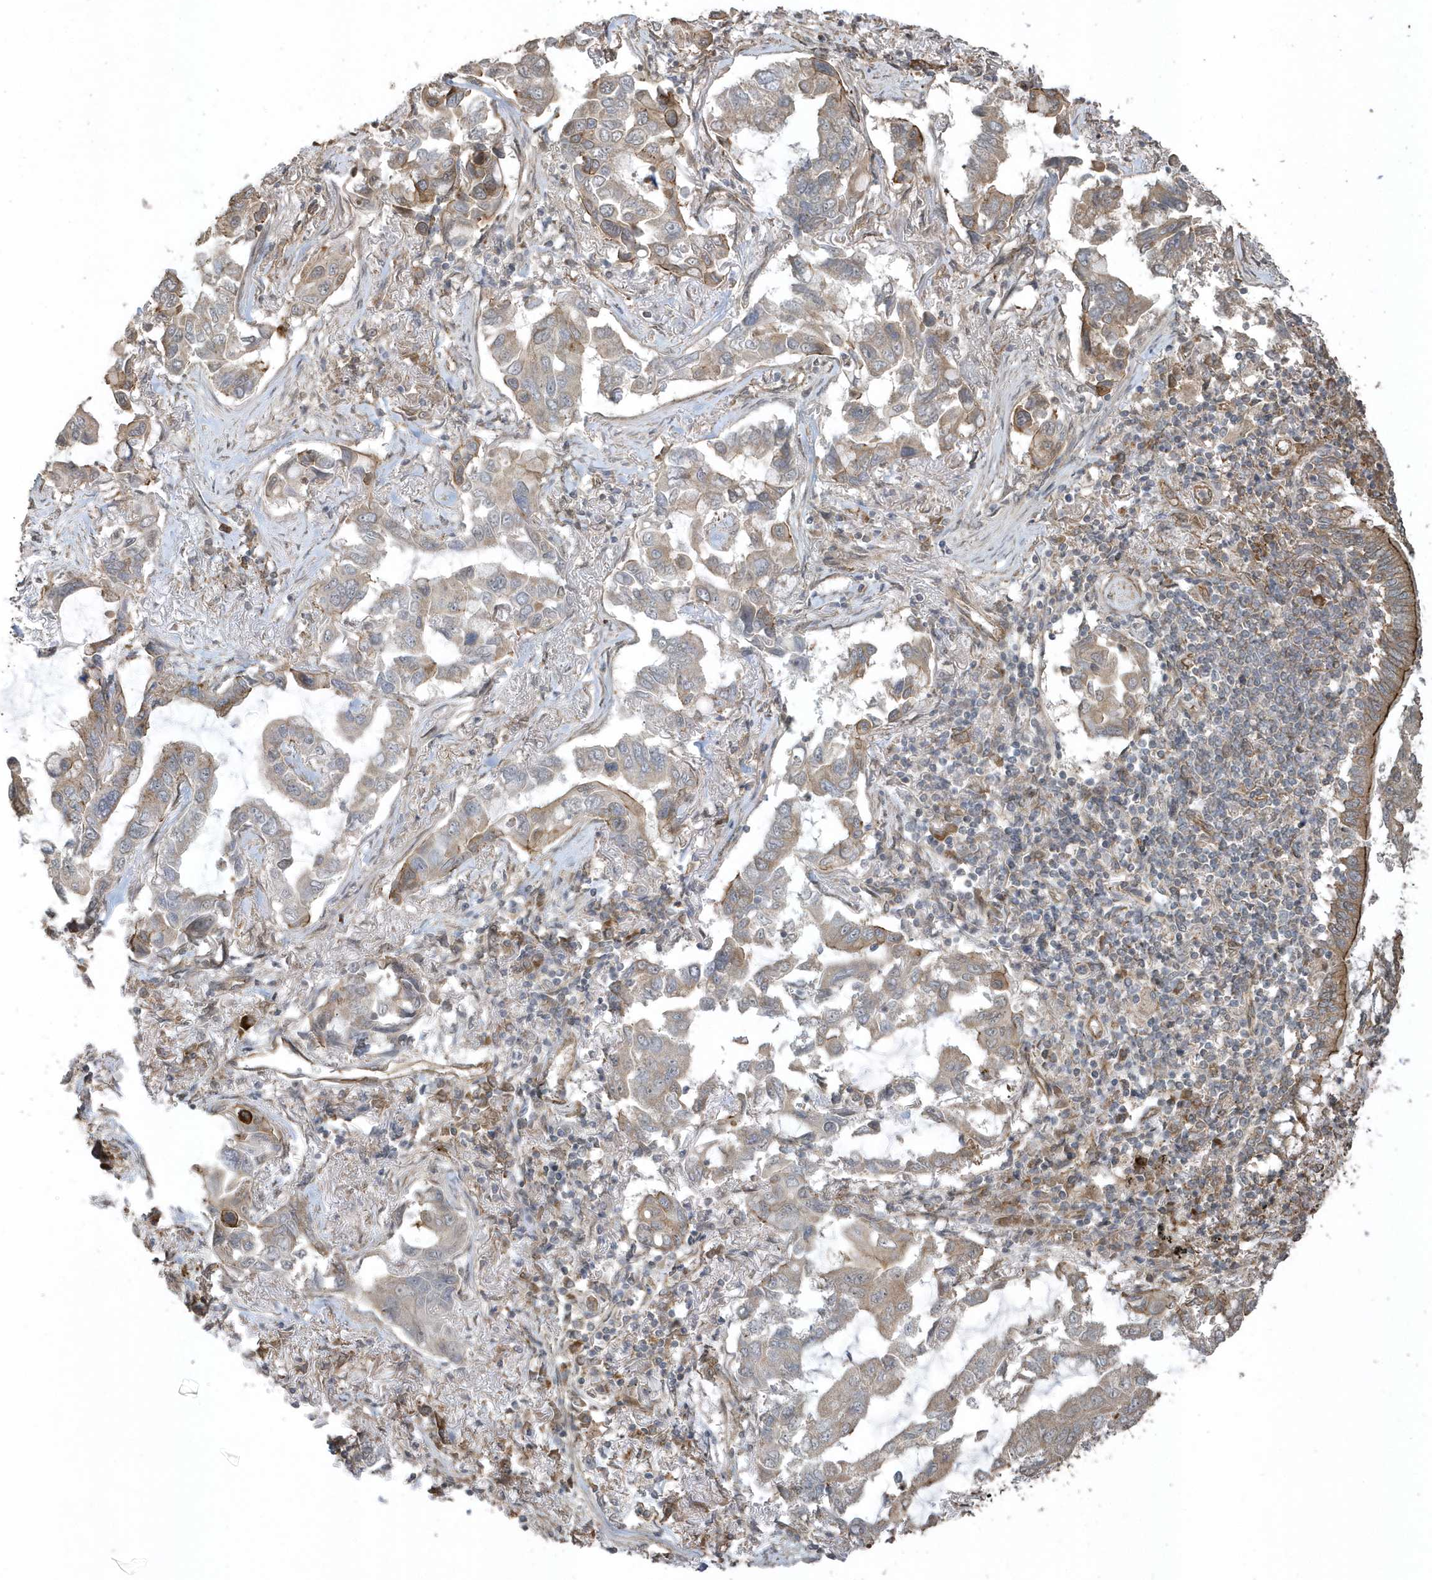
{"staining": {"intensity": "weak", "quantity": "25%-75%", "location": "cytoplasmic/membranous"}, "tissue": "lung cancer", "cell_type": "Tumor cells", "image_type": "cancer", "snomed": [{"axis": "morphology", "description": "Adenocarcinoma, NOS"}, {"axis": "topography", "description": "Lung"}], "caption": "Immunohistochemistry (DAB (3,3'-diaminobenzidine)) staining of lung adenocarcinoma demonstrates weak cytoplasmic/membranous protein expression in approximately 25%-75% of tumor cells.", "gene": "HERPUD1", "patient": {"sex": "male", "age": 64}}